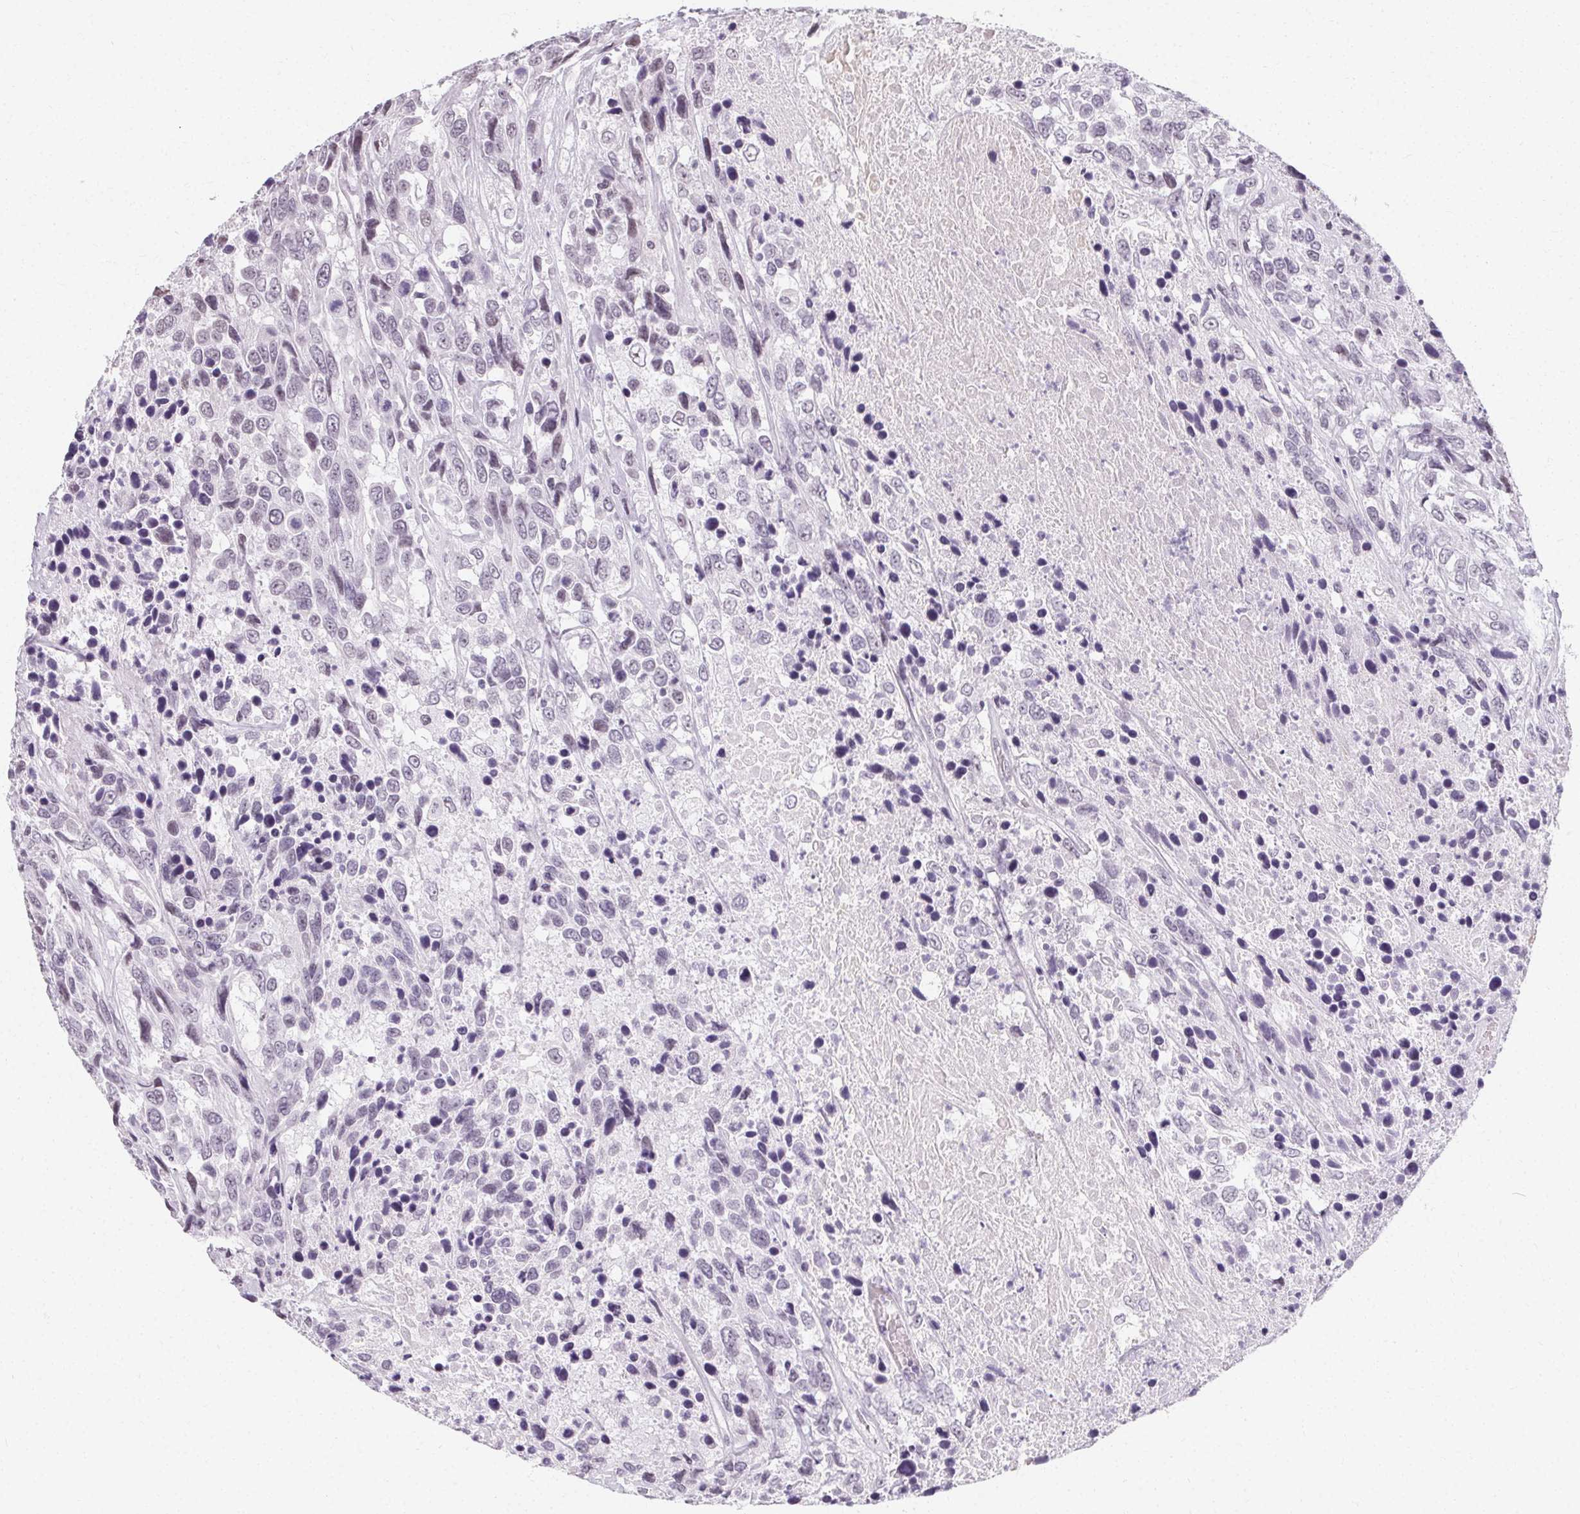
{"staining": {"intensity": "negative", "quantity": "none", "location": "none"}, "tissue": "urothelial cancer", "cell_type": "Tumor cells", "image_type": "cancer", "snomed": [{"axis": "morphology", "description": "Urothelial carcinoma, High grade"}, {"axis": "topography", "description": "Urinary bladder"}], "caption": "IHC photomicrograph of human urothelial cancer stained for a protein (brown), which exhibits no expression in tumor cells.", "gene": "SYNPR", "patient": {"sex": "female", "age": 70}}